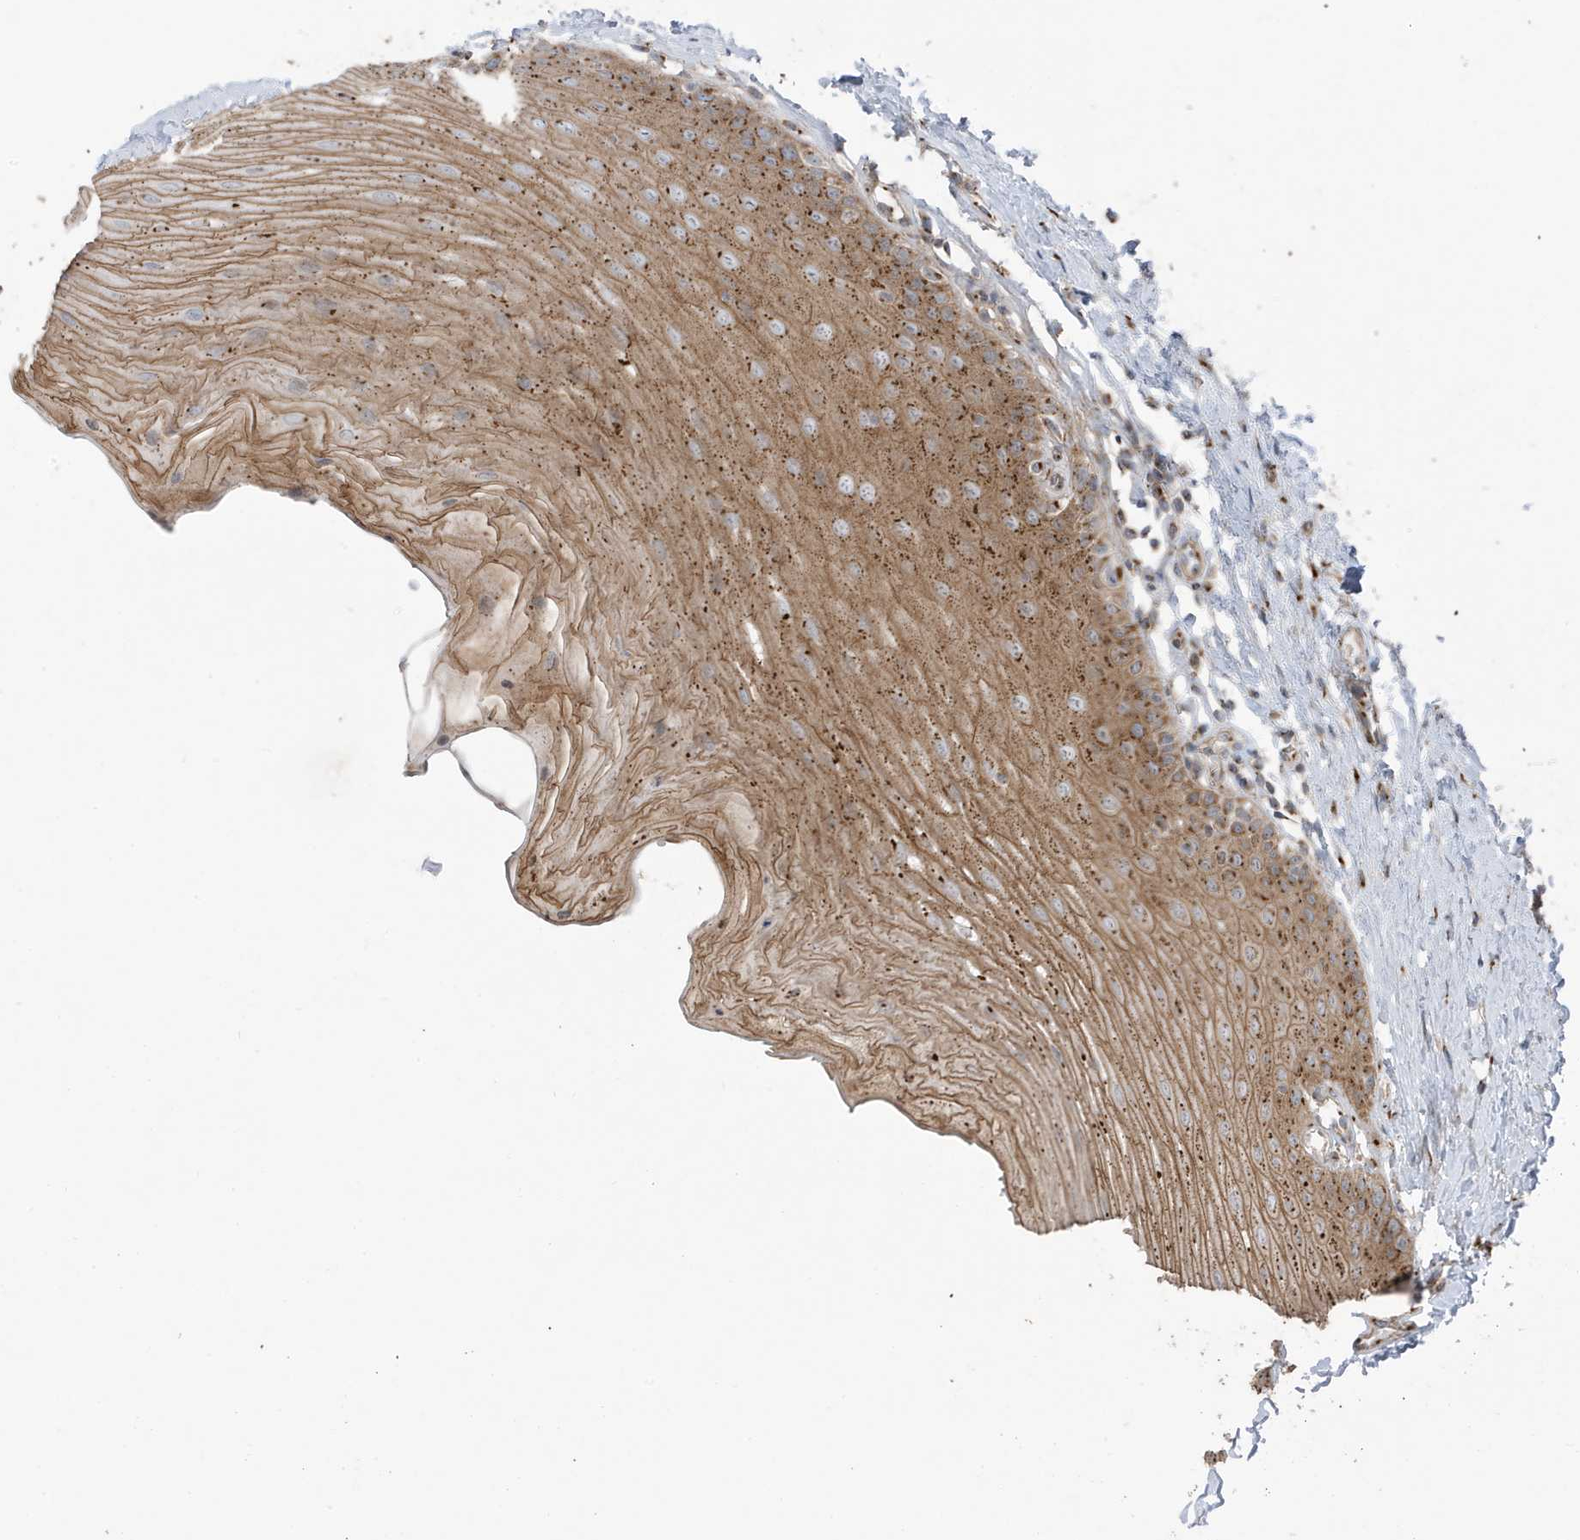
{"staining": {"intensity": "moderate", "quantity": ">75%", "location": "cytoplasmic/membranous"}, "tissue": "oral mucosa", "cell_type": "Squamous epithelial cells", "image_type": "normal", "snomed": [{"axis": "morphology", "description": "Normal tissue, NOS"}, {"axis": "topography", "description": "Oral tissue"}], "caption": "Oral mucosa stained with a brown dye shows moderate cytoplasmic/membranous positive expression in about >75% of squamous epithelial cells.", "gene": "GOLGA4", "patient": {"sex": "female", "age": 39}}